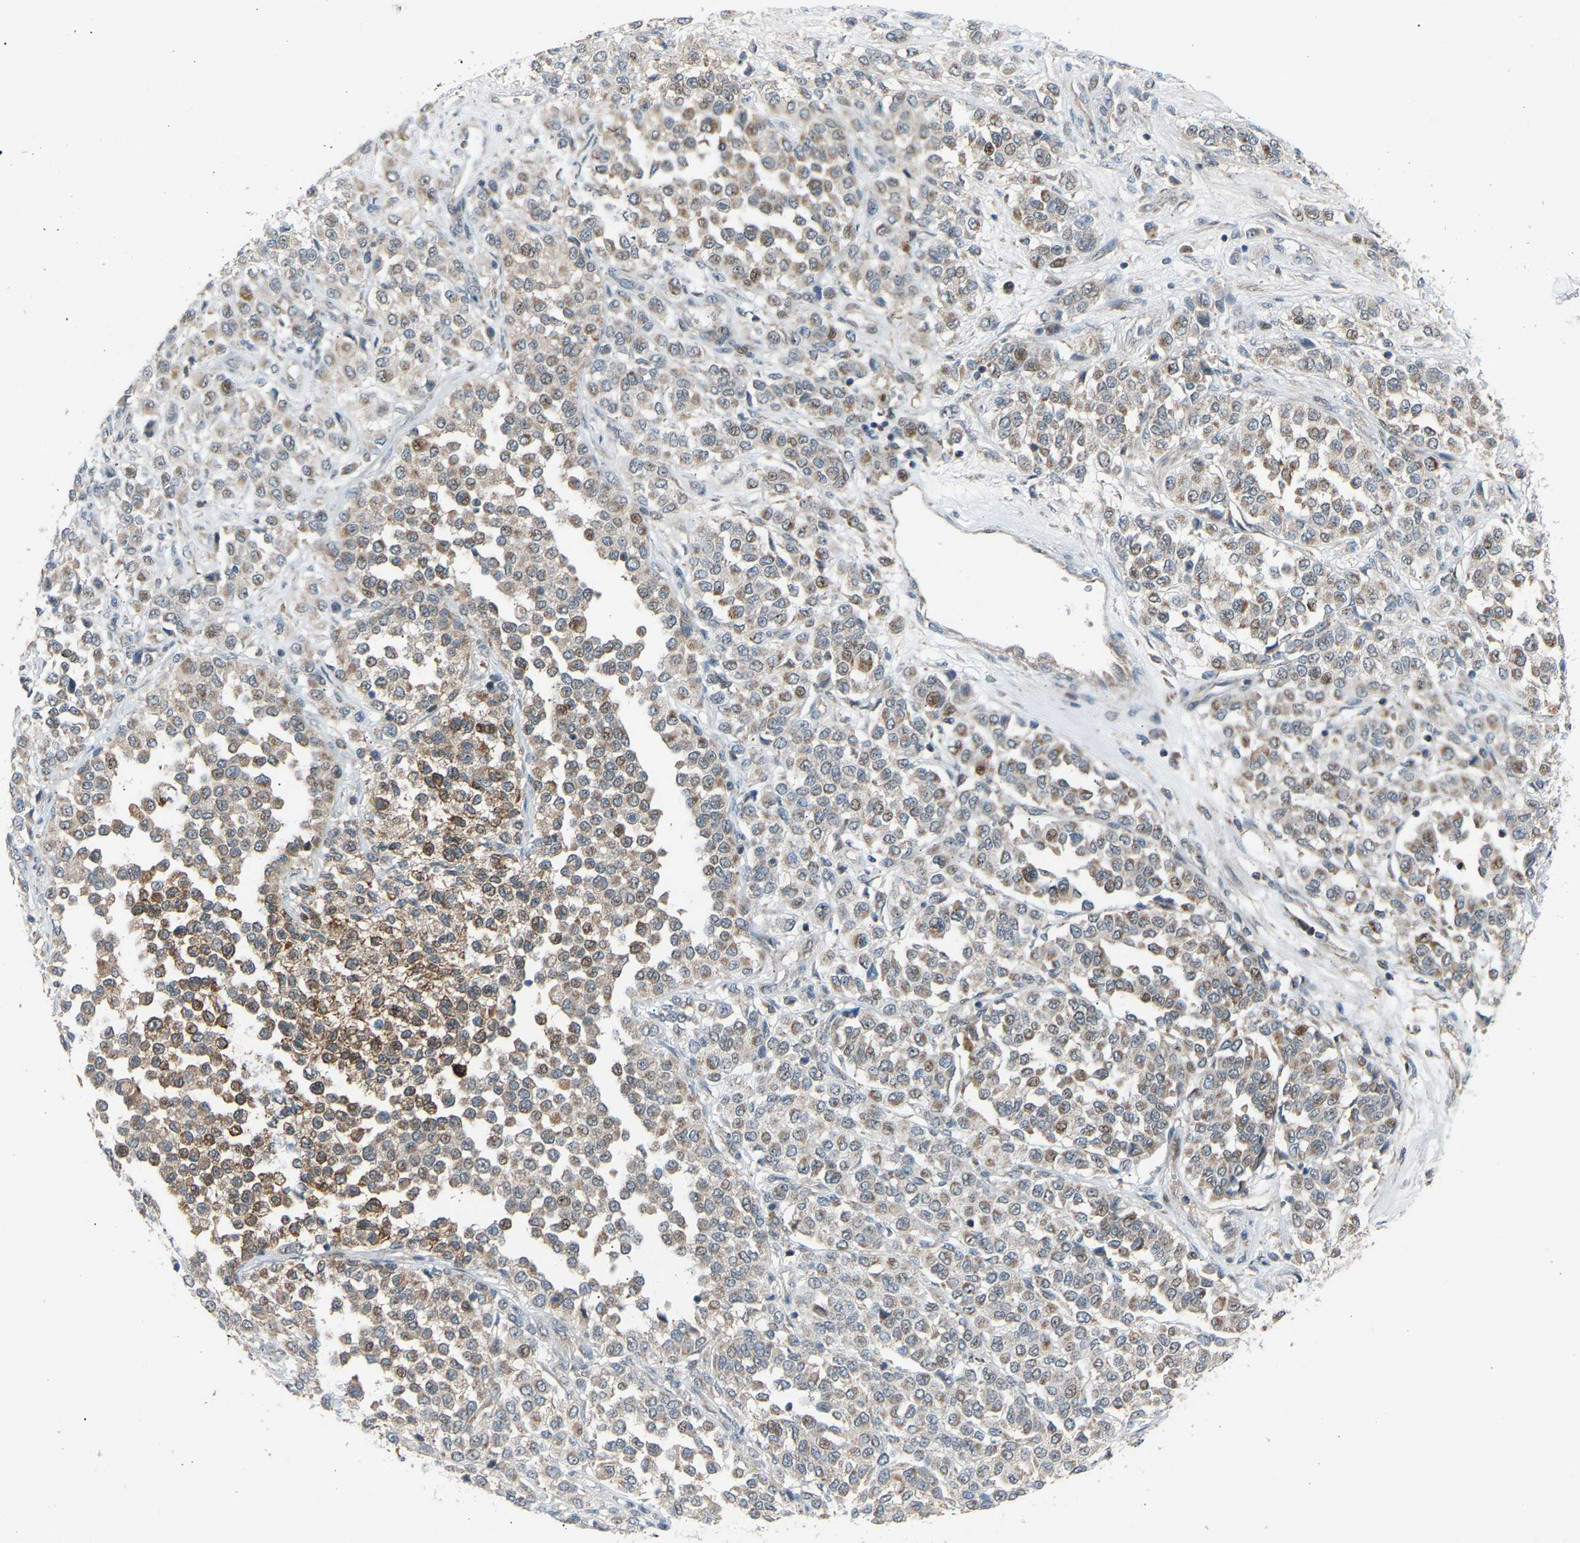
{"staining": {"intensity": "moderate", "quantity": "25%-75%", "location": "cytoplasmic/membranous"}, "tissue": "melanoma", "cell_type": "Tumor cells", "image_type": "cancer", "snomed": [{"axis": "morphology", "description": "Malignant melanoma, Metastatic site"}, {"axis": "topography", "description": "Pancreas"}], "caption": "Protein staining demonstrates moderate cytoplasmic/membranous expression in about 25%-75% of tumor cells in malignant melanoma (metastatic site). Ihc stains the protein of interest in brown and the nuclei are stained blue.", "gene": "VPS41", "patient": {"sex": "female", "age": 30}}